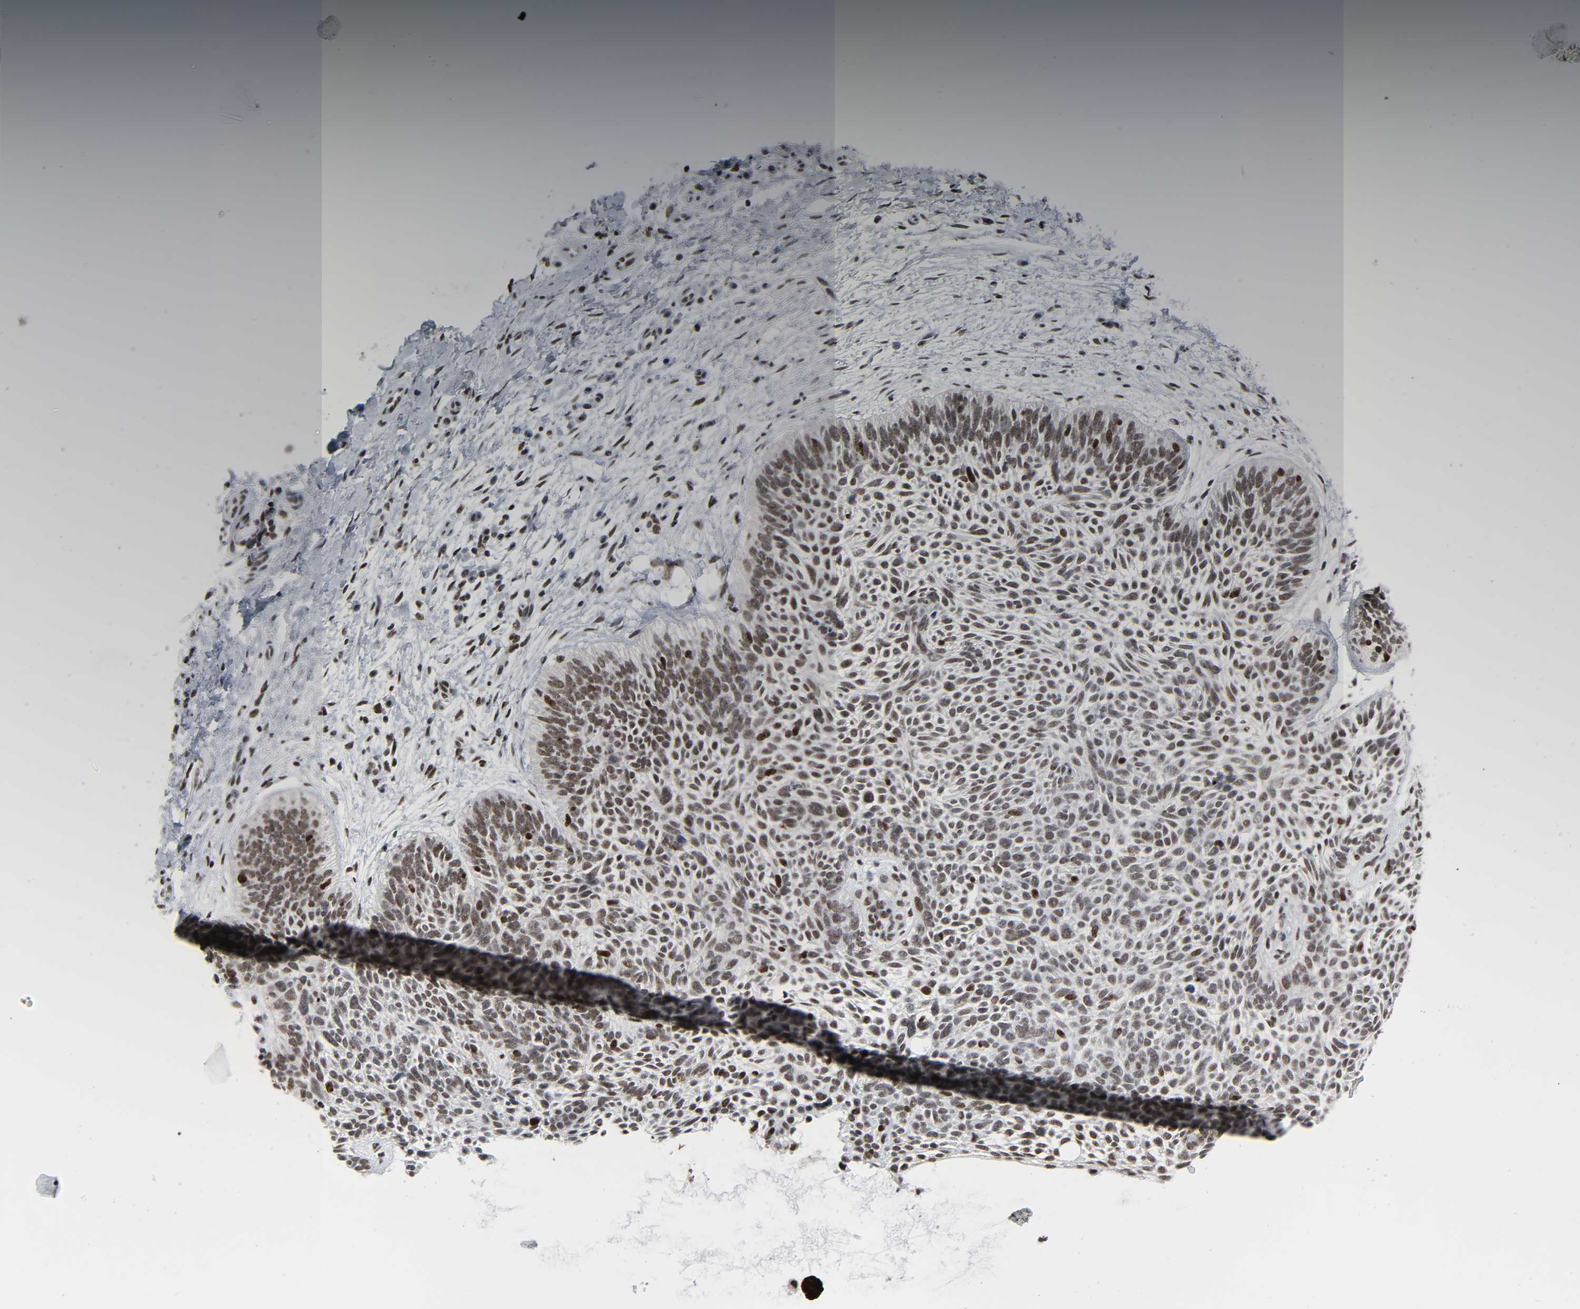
{"staining": {"intensity": "moderate", "quantity": ">75%", "location": "nuclear"}, "tissue": "skin cancer", "cell_type": "Tumor cells", "image_type": "cancer", "snomed": [{"axis": "morphology", "description": "Basal cell carcinoma"}, {"axis": "topography", "description": "Skin"}], "caption": "Skin basal cell carcinoma was stained to show a protein in brown. There is medium levels of moderate nuclear positivity in about >75% of tumor cells.", "gene": "CDK7", "patient": {"sex": "female", "age": 79}}